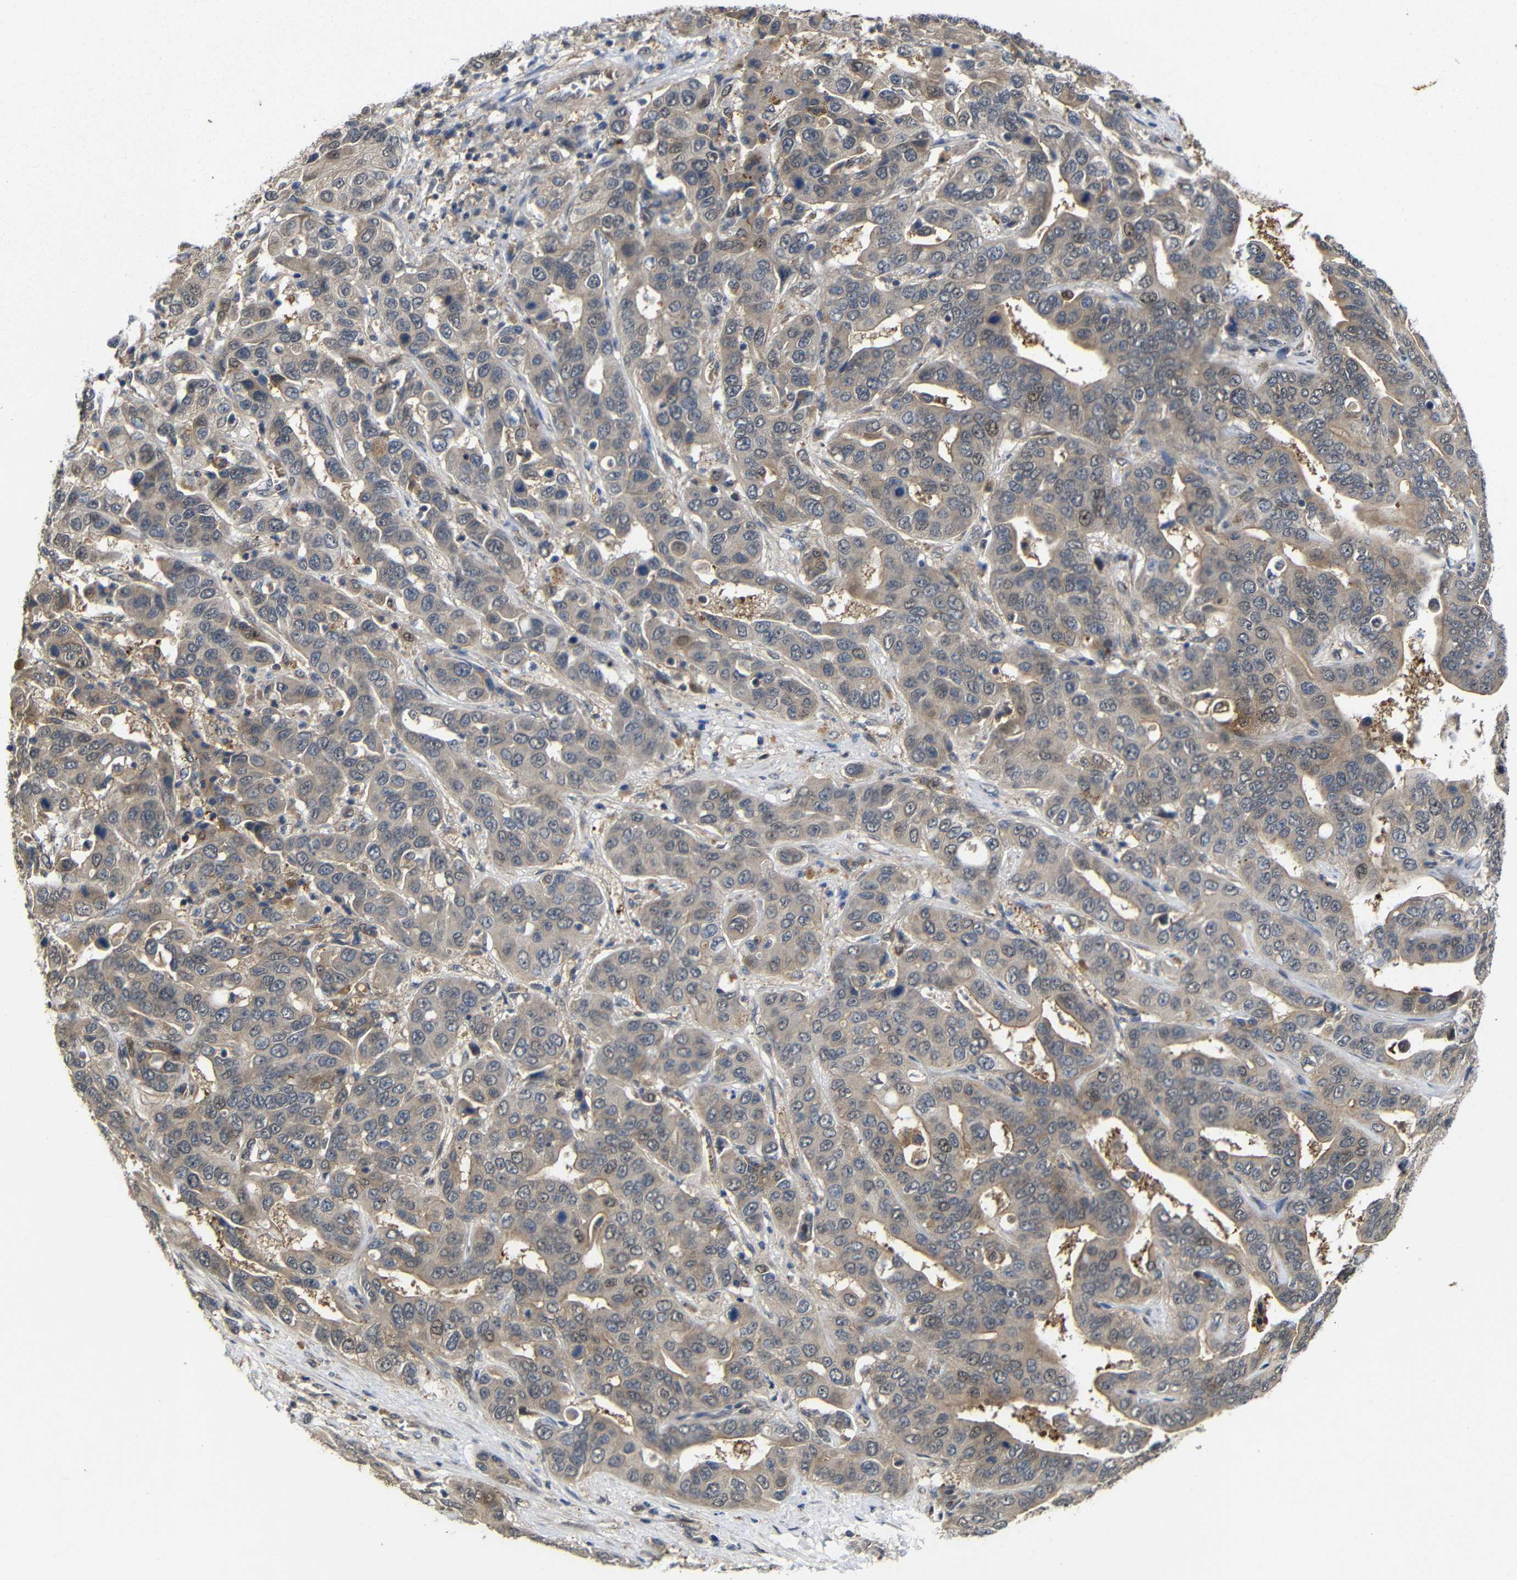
{"staining": {"intensity": "moderate", "quantity": "25%-75%", "location": "cytoplasmic/membranous"}, "tissue": "liver cancer", "cell_type": "Tumor cells", "image_type": "cancer", "snomed": [{"axis": "morphology", "description": "Cholangiocarcinoma"}, {"axis": "topography", "description": "Liver"}], "caption": "Immunohistochemical staining of human liver cholangiocarcinoma exhibits medium levels of moderate cytoplasmic/membranous protein expression in approximately 25%-75% of tumor cells.", "gene": "ATG12", "patient": {"sex": "female", "age": 52}}